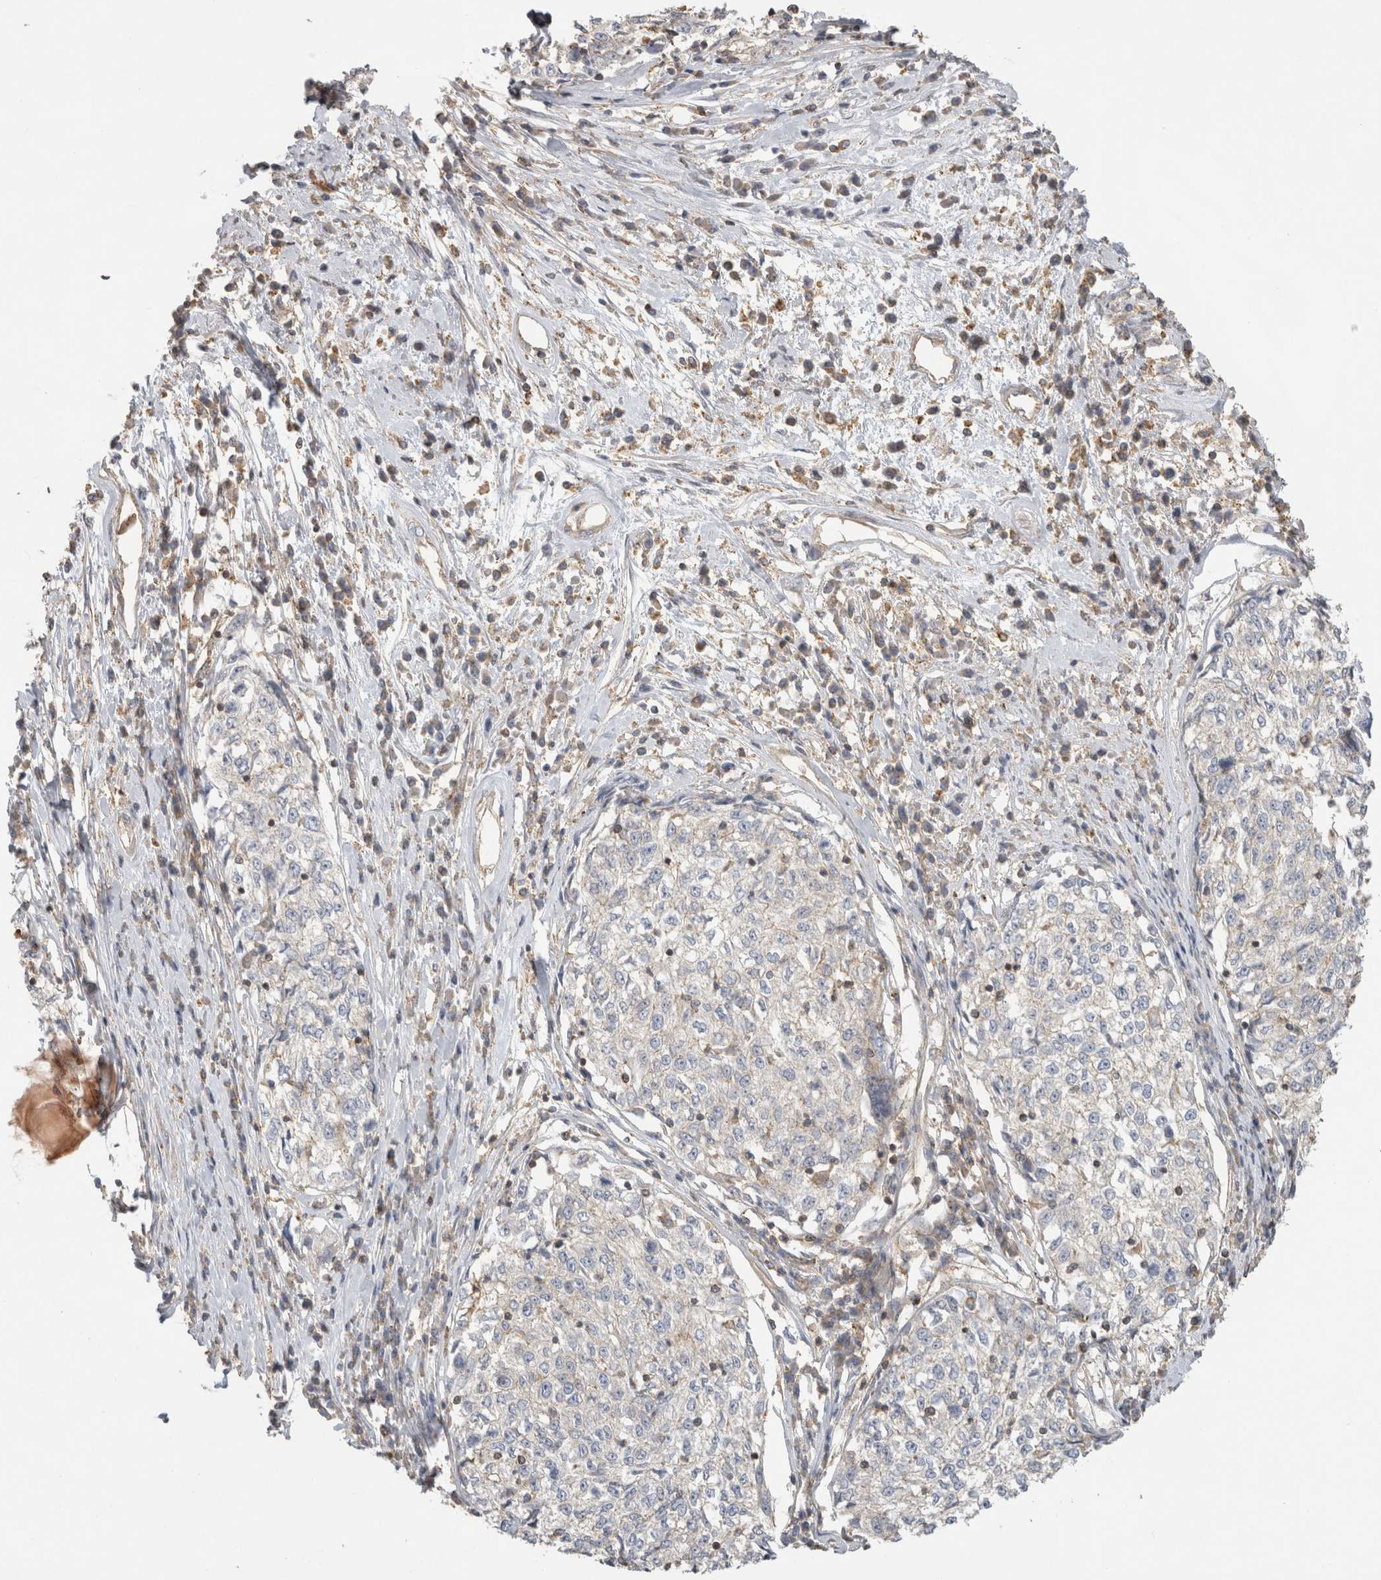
{"staining": {"intensity": "negative", "quantity": "none", "location": "none"}, "tissue": "cervical cancer", "cell_type": "Tumor cells", "image_type": "cancer", "snomed": [{"axis": "morphology", "description": "Squamous cell carcinoma, NOS"}, {"axis": "topography", "description": "Cervix"}], "caption": "There is no significant expression in tumor cells of cervical cancer (squamous cell carcinoma).", "gene": "CHMP6", "patient": {"sex": "female", "age": 57}}